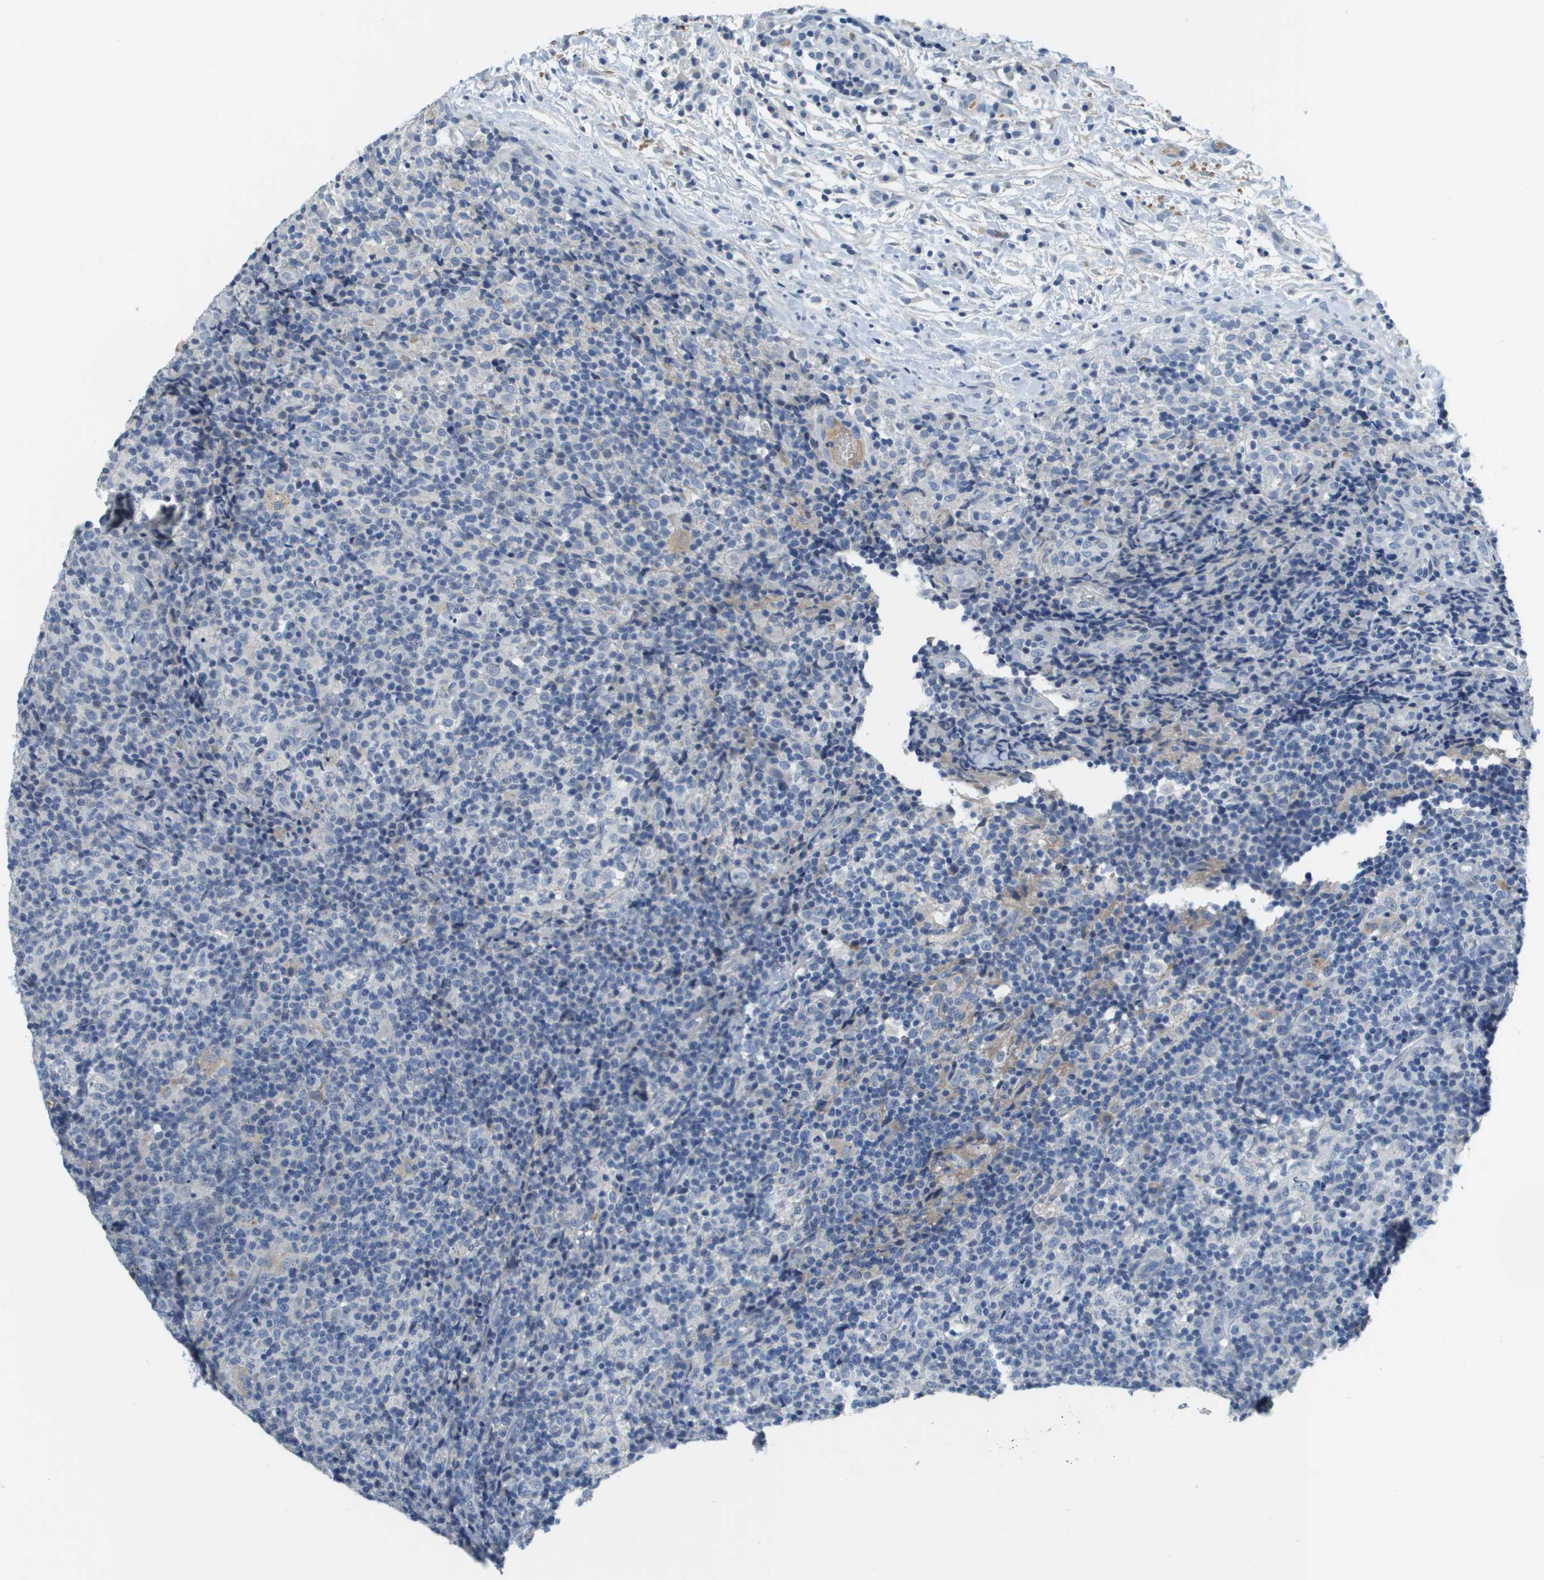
{"staining": {"intensity": "negative", "quantity": "none", "location": "none"}, "tissue": "lymph node", "cell_type": "Germinal center cells", "image_type": "normal", "snomed": [{"axis": "morphology", "description": "Normal tissue, NOS"}, {"axis": "morphology", "description": "Inflammation, NOS"}, {"axis": "topography", "description": "Lymph node"}], "caption": "A histopathology image of lymph node stained for a protein displays no brown staining in germinal center cells.", "gene": "NCS1", "patient": {"sex": "male", "age": 55}}